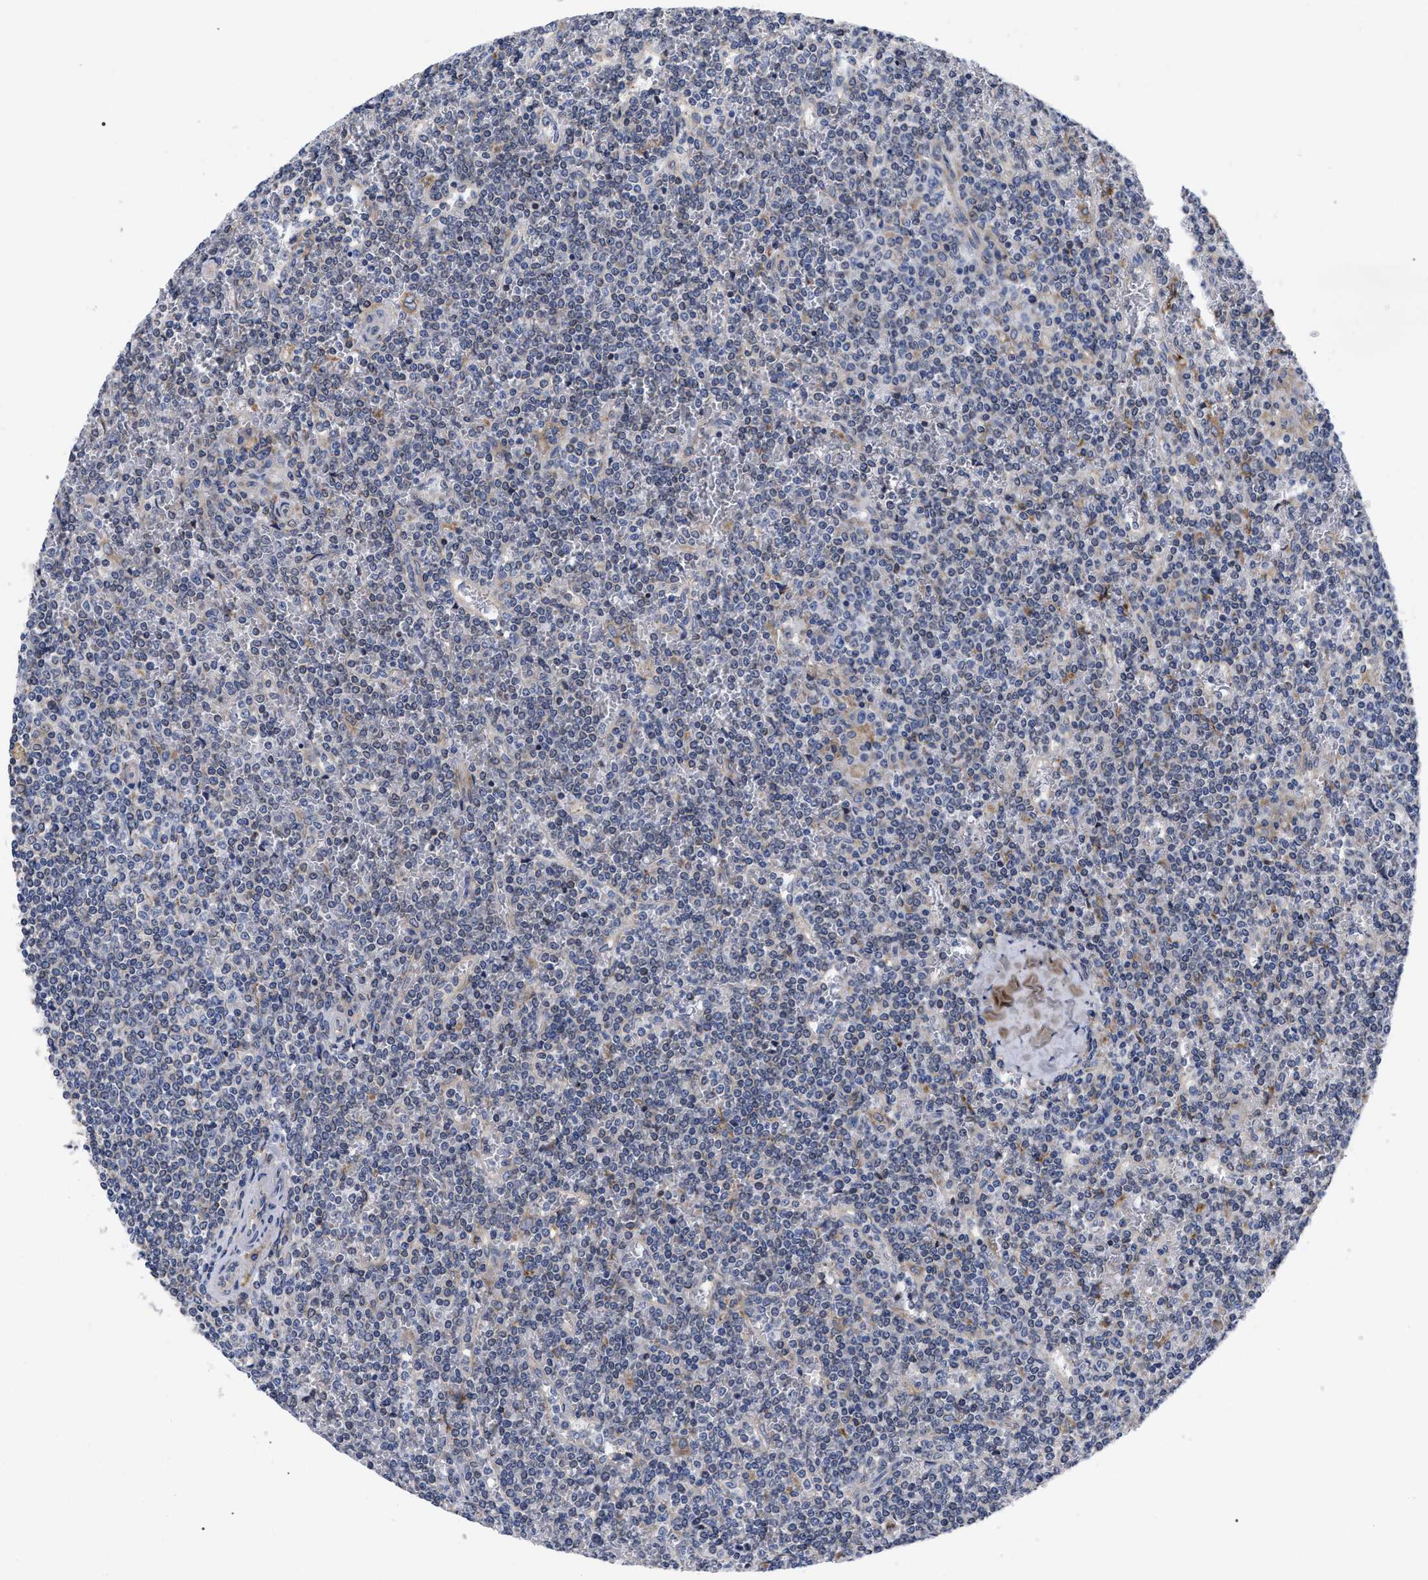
{"staining": {"intensity": "negative", "quantity": "none", "location": "none"}, "tissue": "lymphoma", "cell_type": "Tumor cells", "image_type": "cancer", "snomed": [{"axis": "morphology", "description": "Malignant lymphoma, non-Hodgkin's type, Low grade"}, {"axis": "topography", "description": "Spleen"}], "caption": "Immunohistochemical staining of lymphoma reveals no significant staining in tumor cells.", "gene": "CFAP298", "patient": {"sex": "female", "age": 19}}